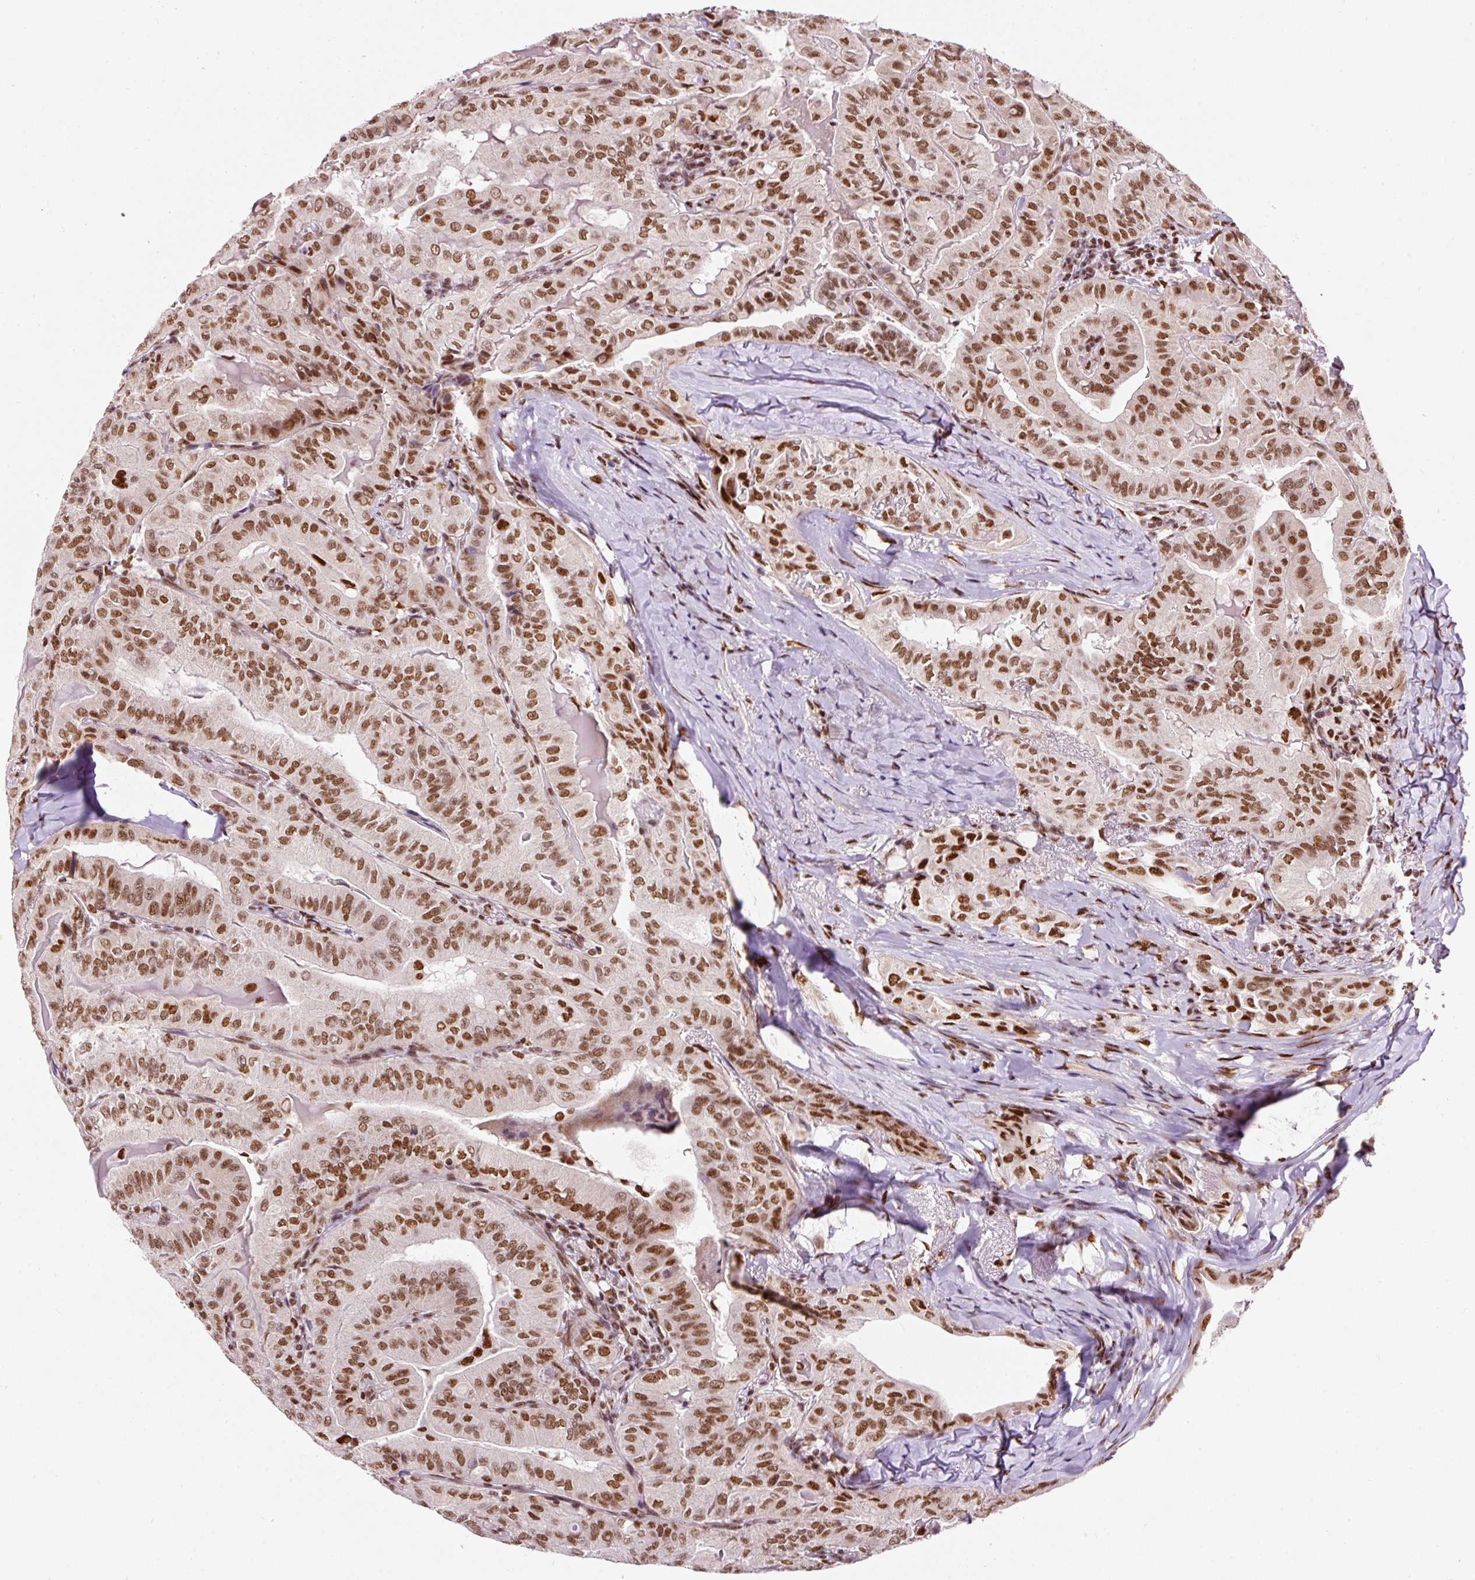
{"staining": {"intensity": "strong", "quantity": ">75%", "location": "nuclear"}, "tissue": "thyroid cancer", "cell_type": "Tumor cells", "image_type": "cancer", "snomed": [{"axis": "morphology", "description": "Papillary adenocarcinoma, NOS"}, {"axis": "topography", "description": "Thyroid gland"}], "caption": "Tumor cells exhibit high levels of strong nuclear positivity in about >75% of cells in human thyroid papillary adenocarcinoma. Ihc stains the protein of interest in brown and the nuclei are stained blue.", "gene": "HNRNPC", "patient": {"sex": "female", "age": 68}}